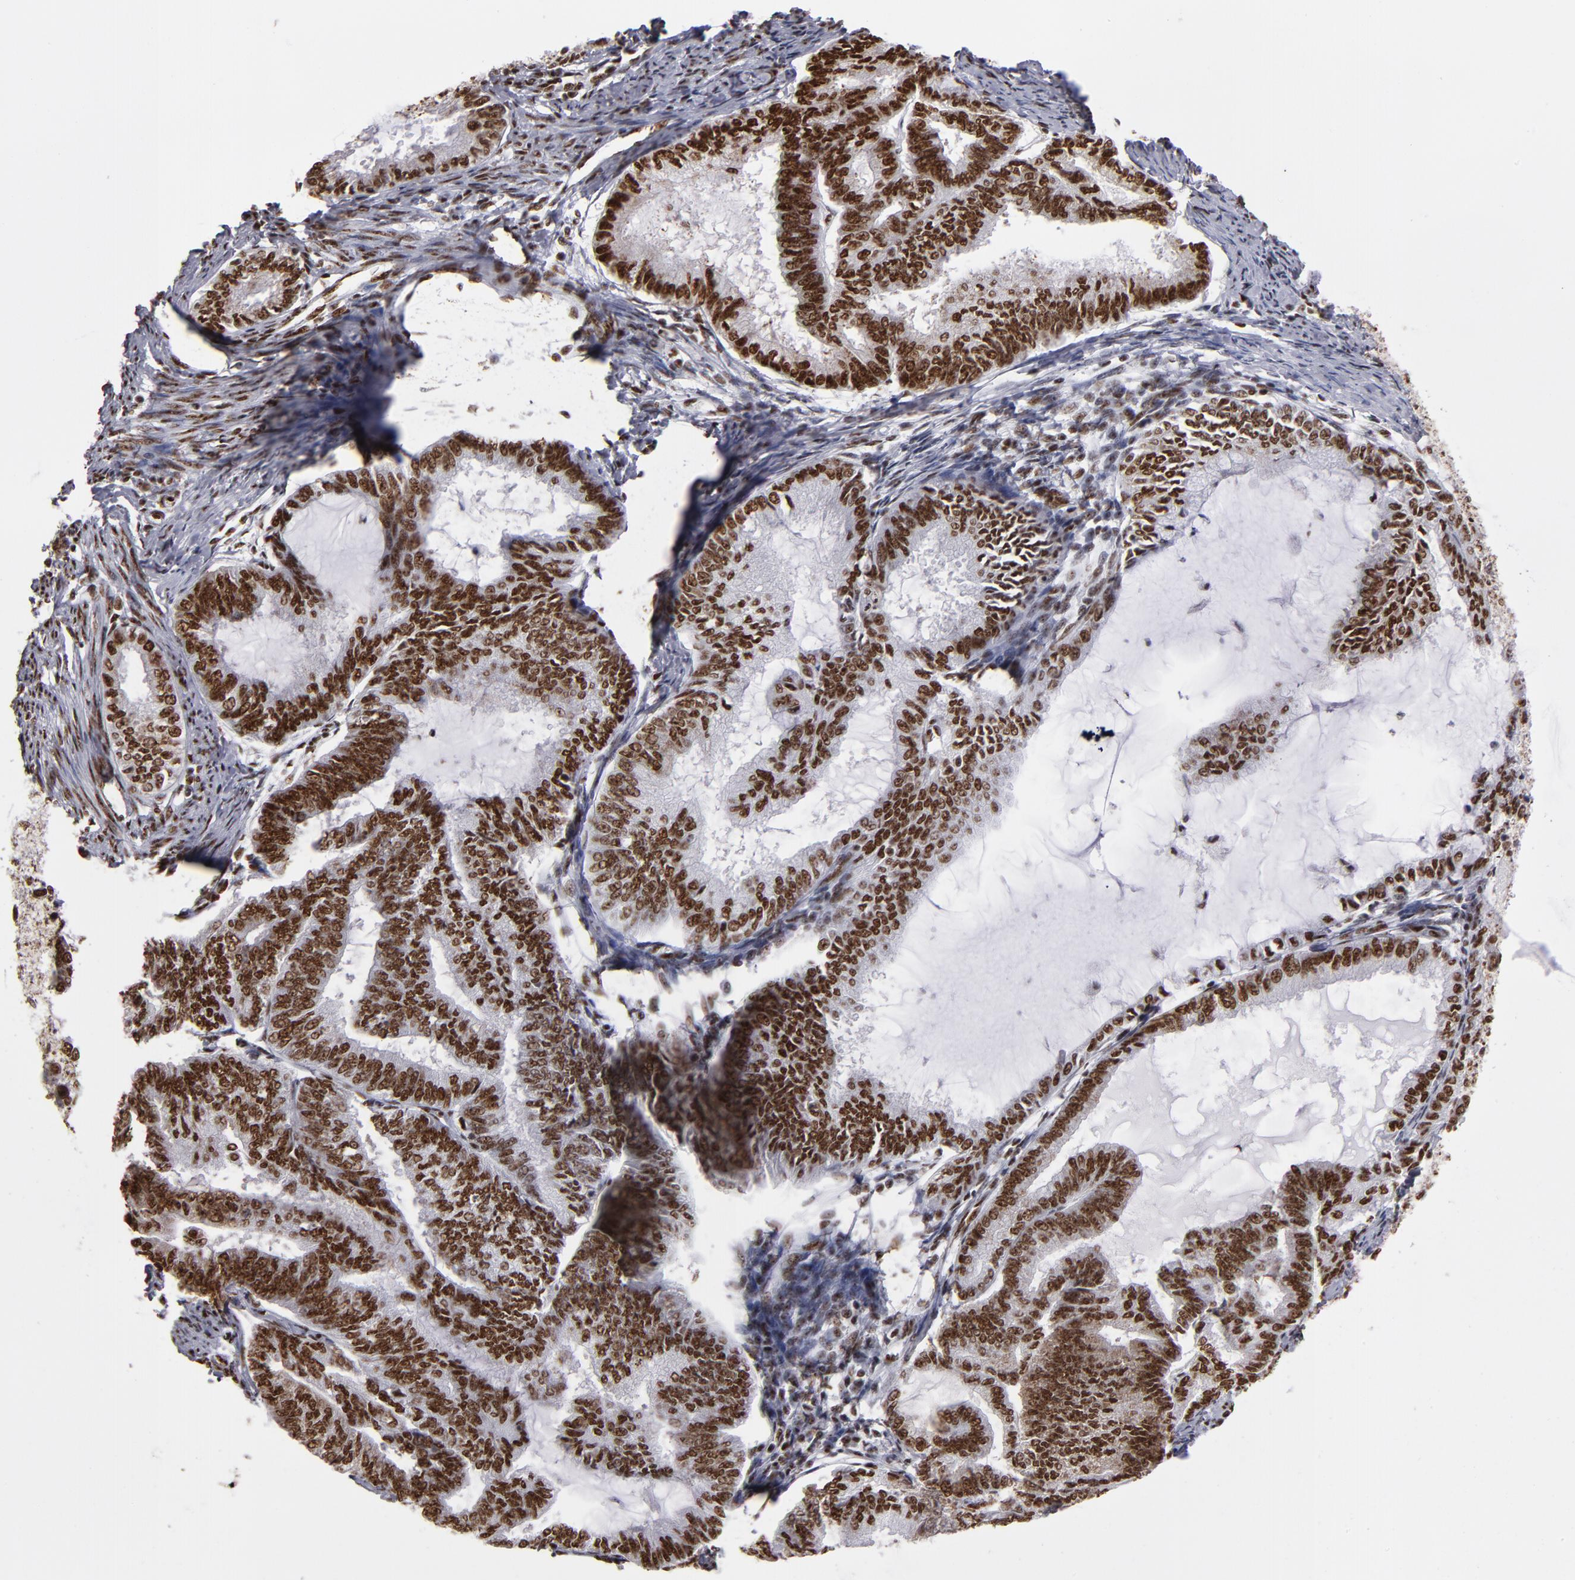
{"staining": {"intensity": "strong", "quantity": ">75%", "location": "nuclear"}, "tissue": "endometrial cancer", "cell_type": "Tumor cells", "image_type": "cancer", "snomed": [{"axis": "morphology", "description": "Adenocarcinoma, NOS"}, {"axis": "topography", "description": "Endometrium"}], "caption": "The immunohistochemical stain labels strong nuclear positivity in tumor cells of endometrial cancer tissue. (IHC, brightfield microscopy, high magnification).", "gene": "MRE11", "patient": {"sex": "female", "age": 86}}